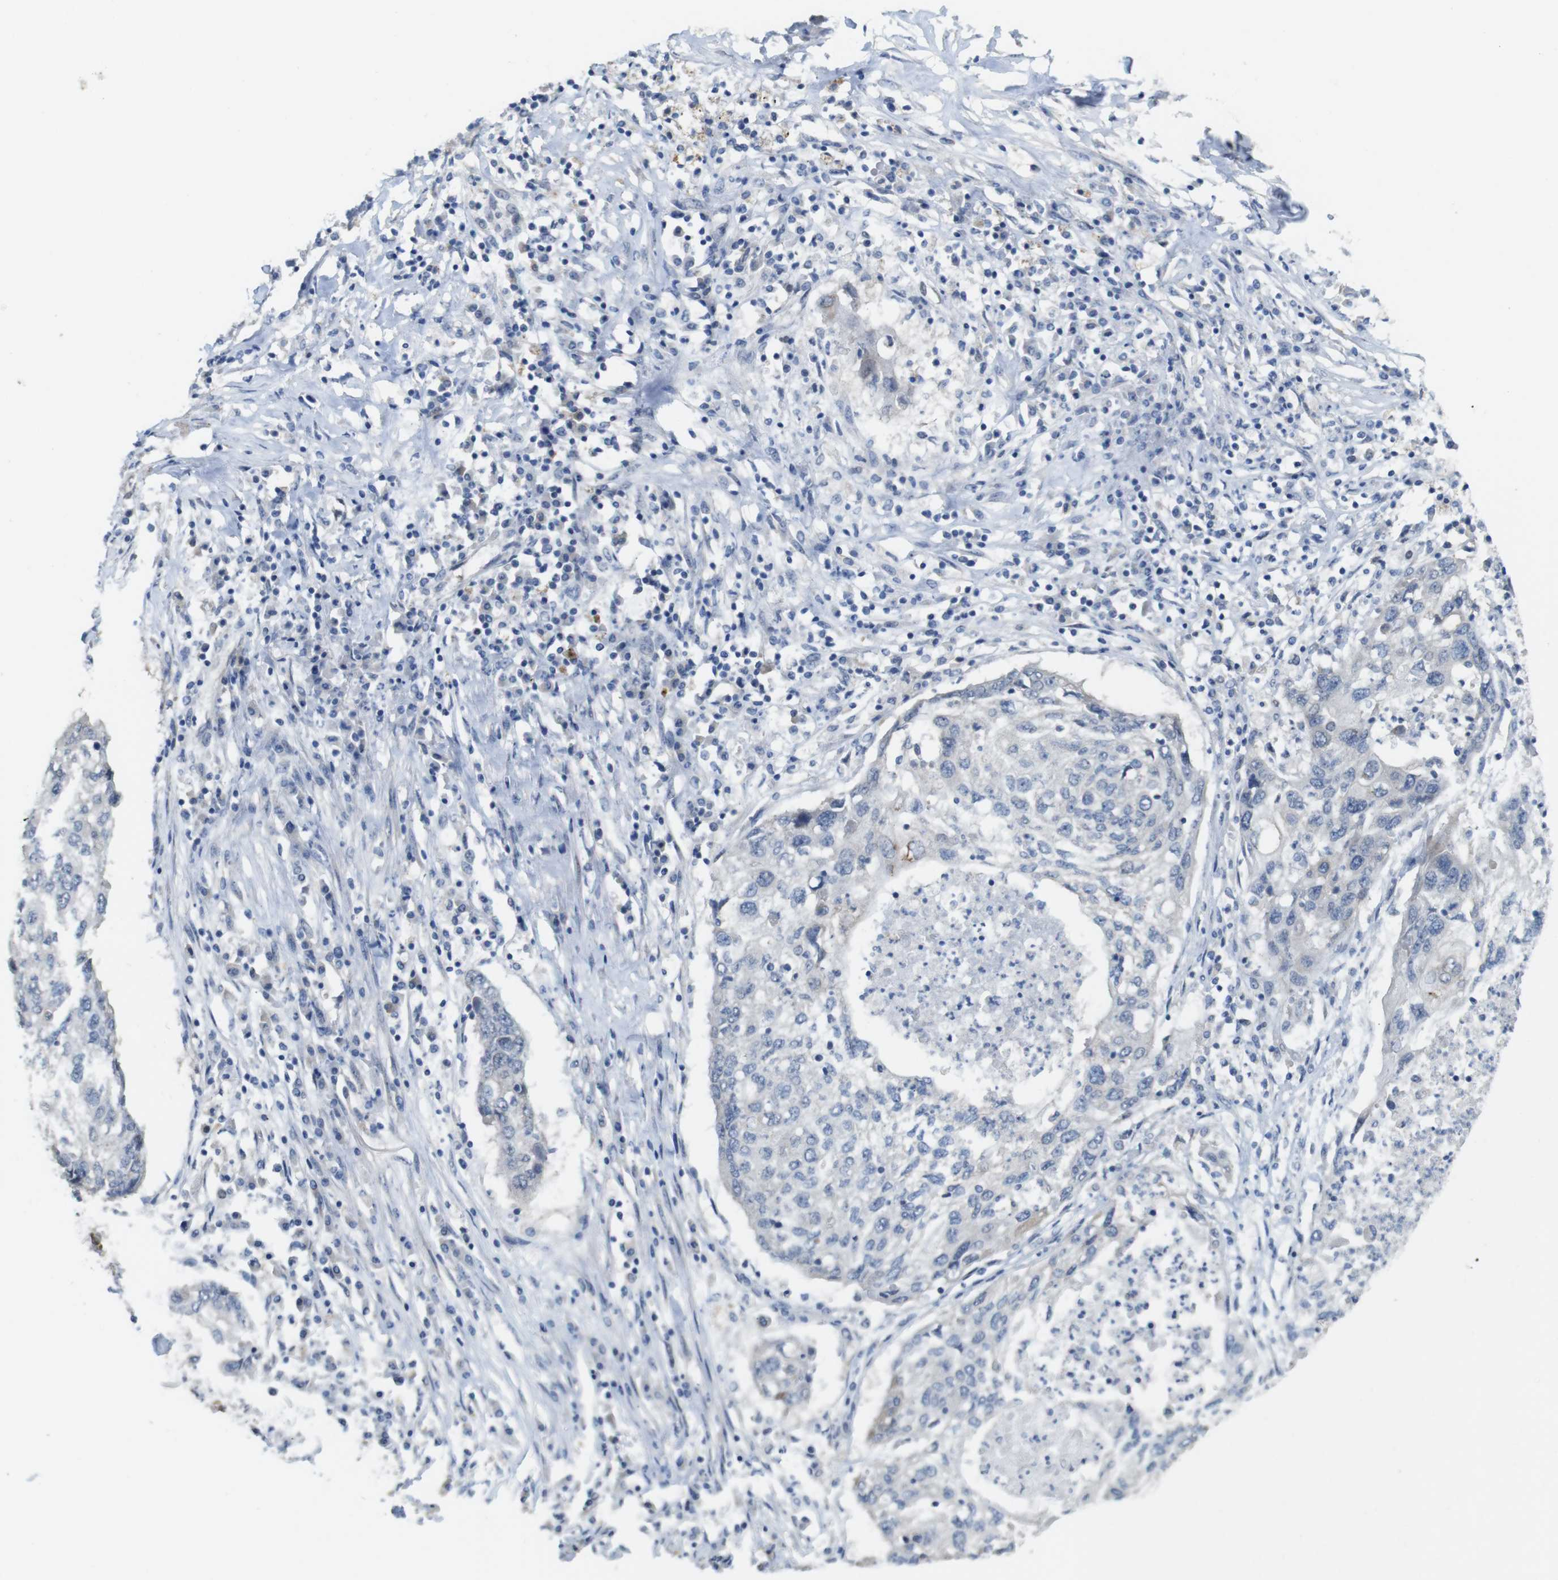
{"staining": {"intensity": "negative", "quantity": "none", "location": "none"}, "tissue": "lung cancer", "cell_type": "Tumor cells", "image_type": "cancer", "snomed": [{"axis": "morphology", "description": "Squamous cell carcinoma, NOS"}, {"axis": "topography", "description": "Lung"}], "caption": "This is an immunohistochemistry image of lung squamous cell carcinoma. There is no expression in tumor cells.", "gene": "CDC34", "patient": {"sex": "female", "age": 63}}